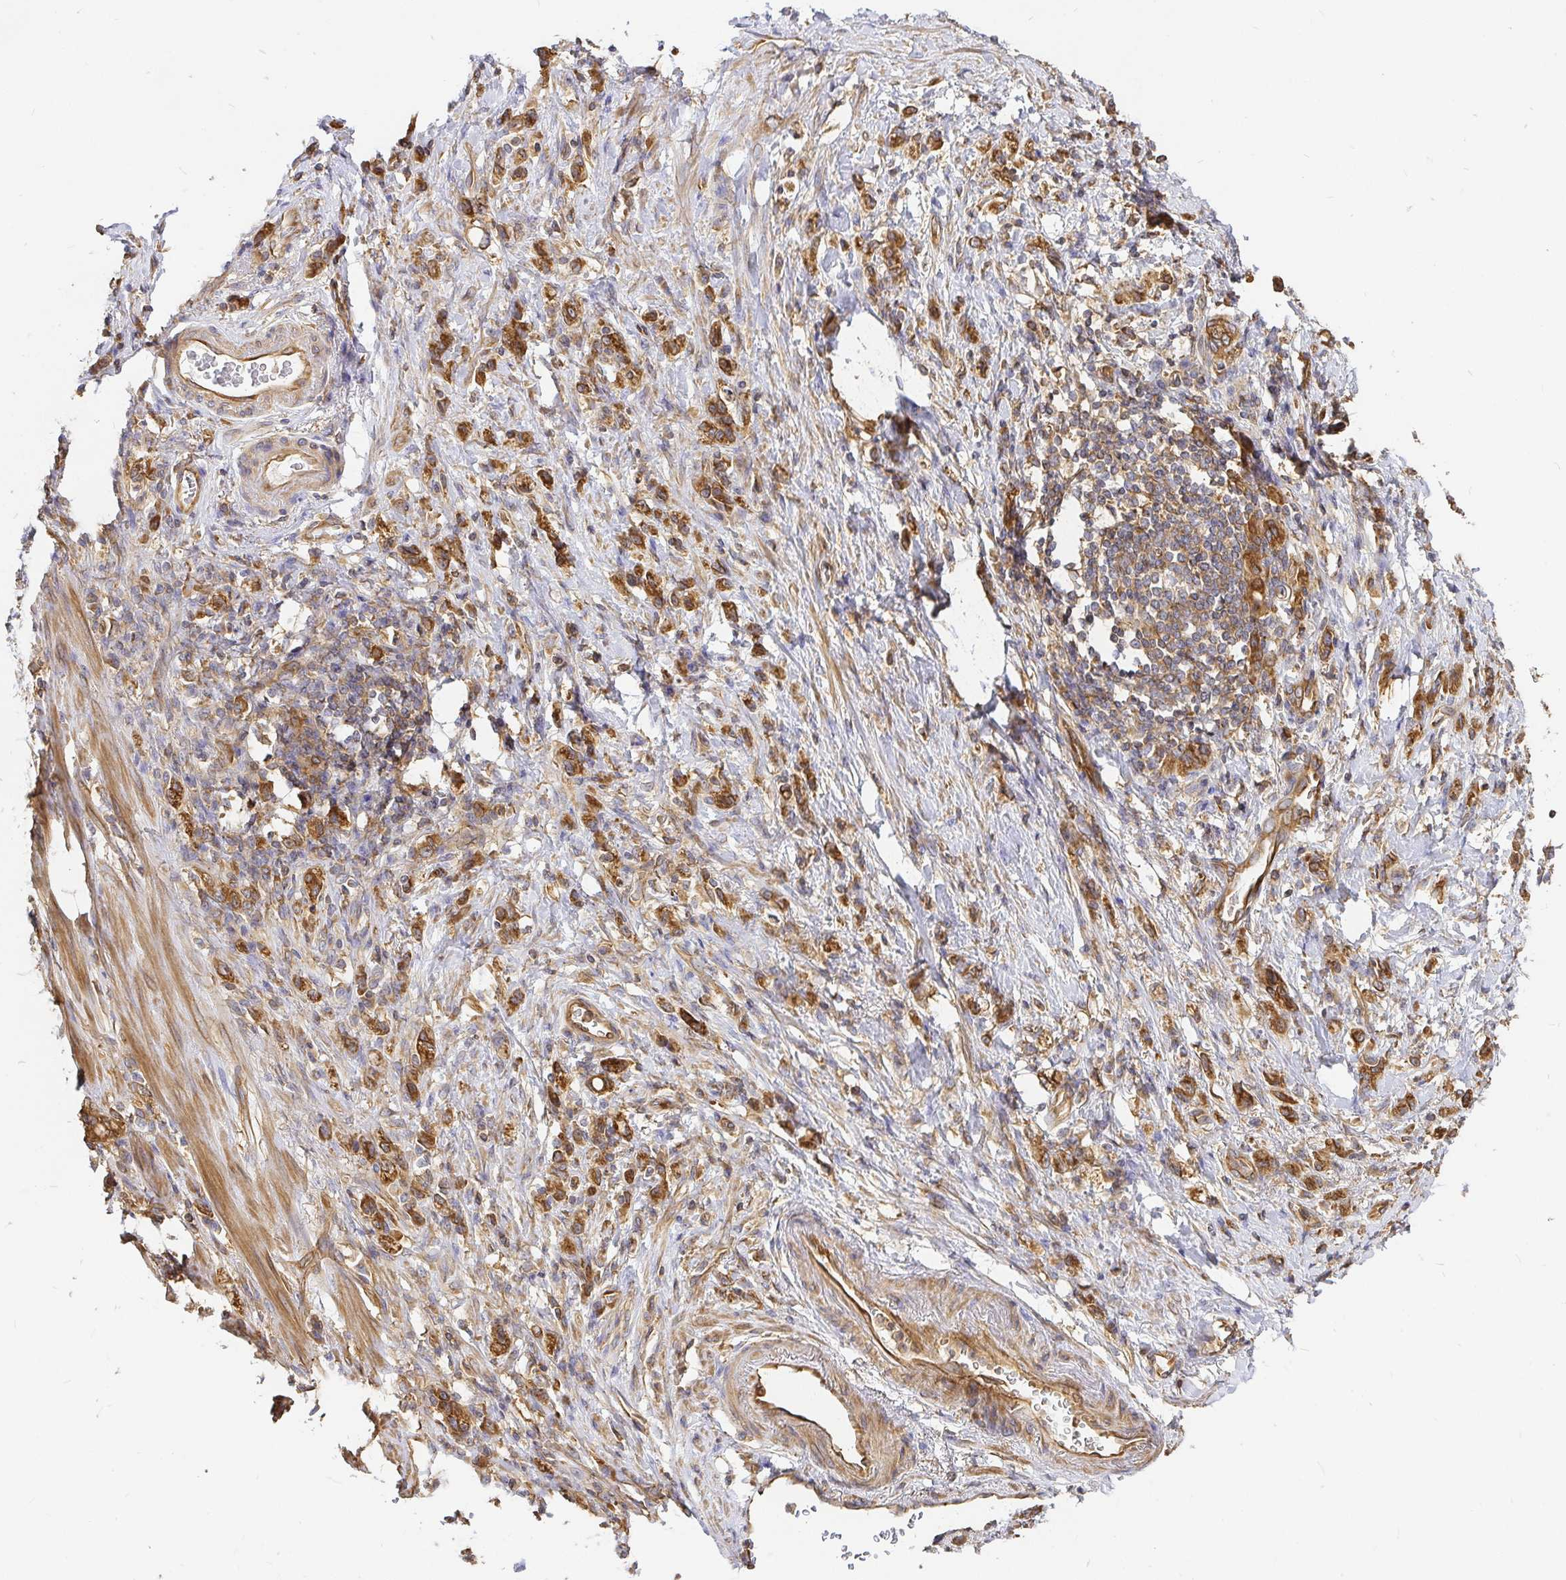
{"staining": {"intensity": "strong", "quantity": ">75%", "location": "cytoplasmic/membranous"}, "tissue": "stomach cancer", "cell_type": "Tumor cells", "image_type": "cancer", "snomed": [{"axis": "morphology", "description": "Adenocarcinoma, NOS"}, {"axis": "topography", "description": "Stomach"}], "caption": "Human adenocarcinoma (stomach) stained for a protein (brown) demonstrates strong cytoplasmic/membranous positive expression in approximately >75% of tumor cells.", "gene": "KIF5B", "patient": {"sex": "male", "age": 77}}